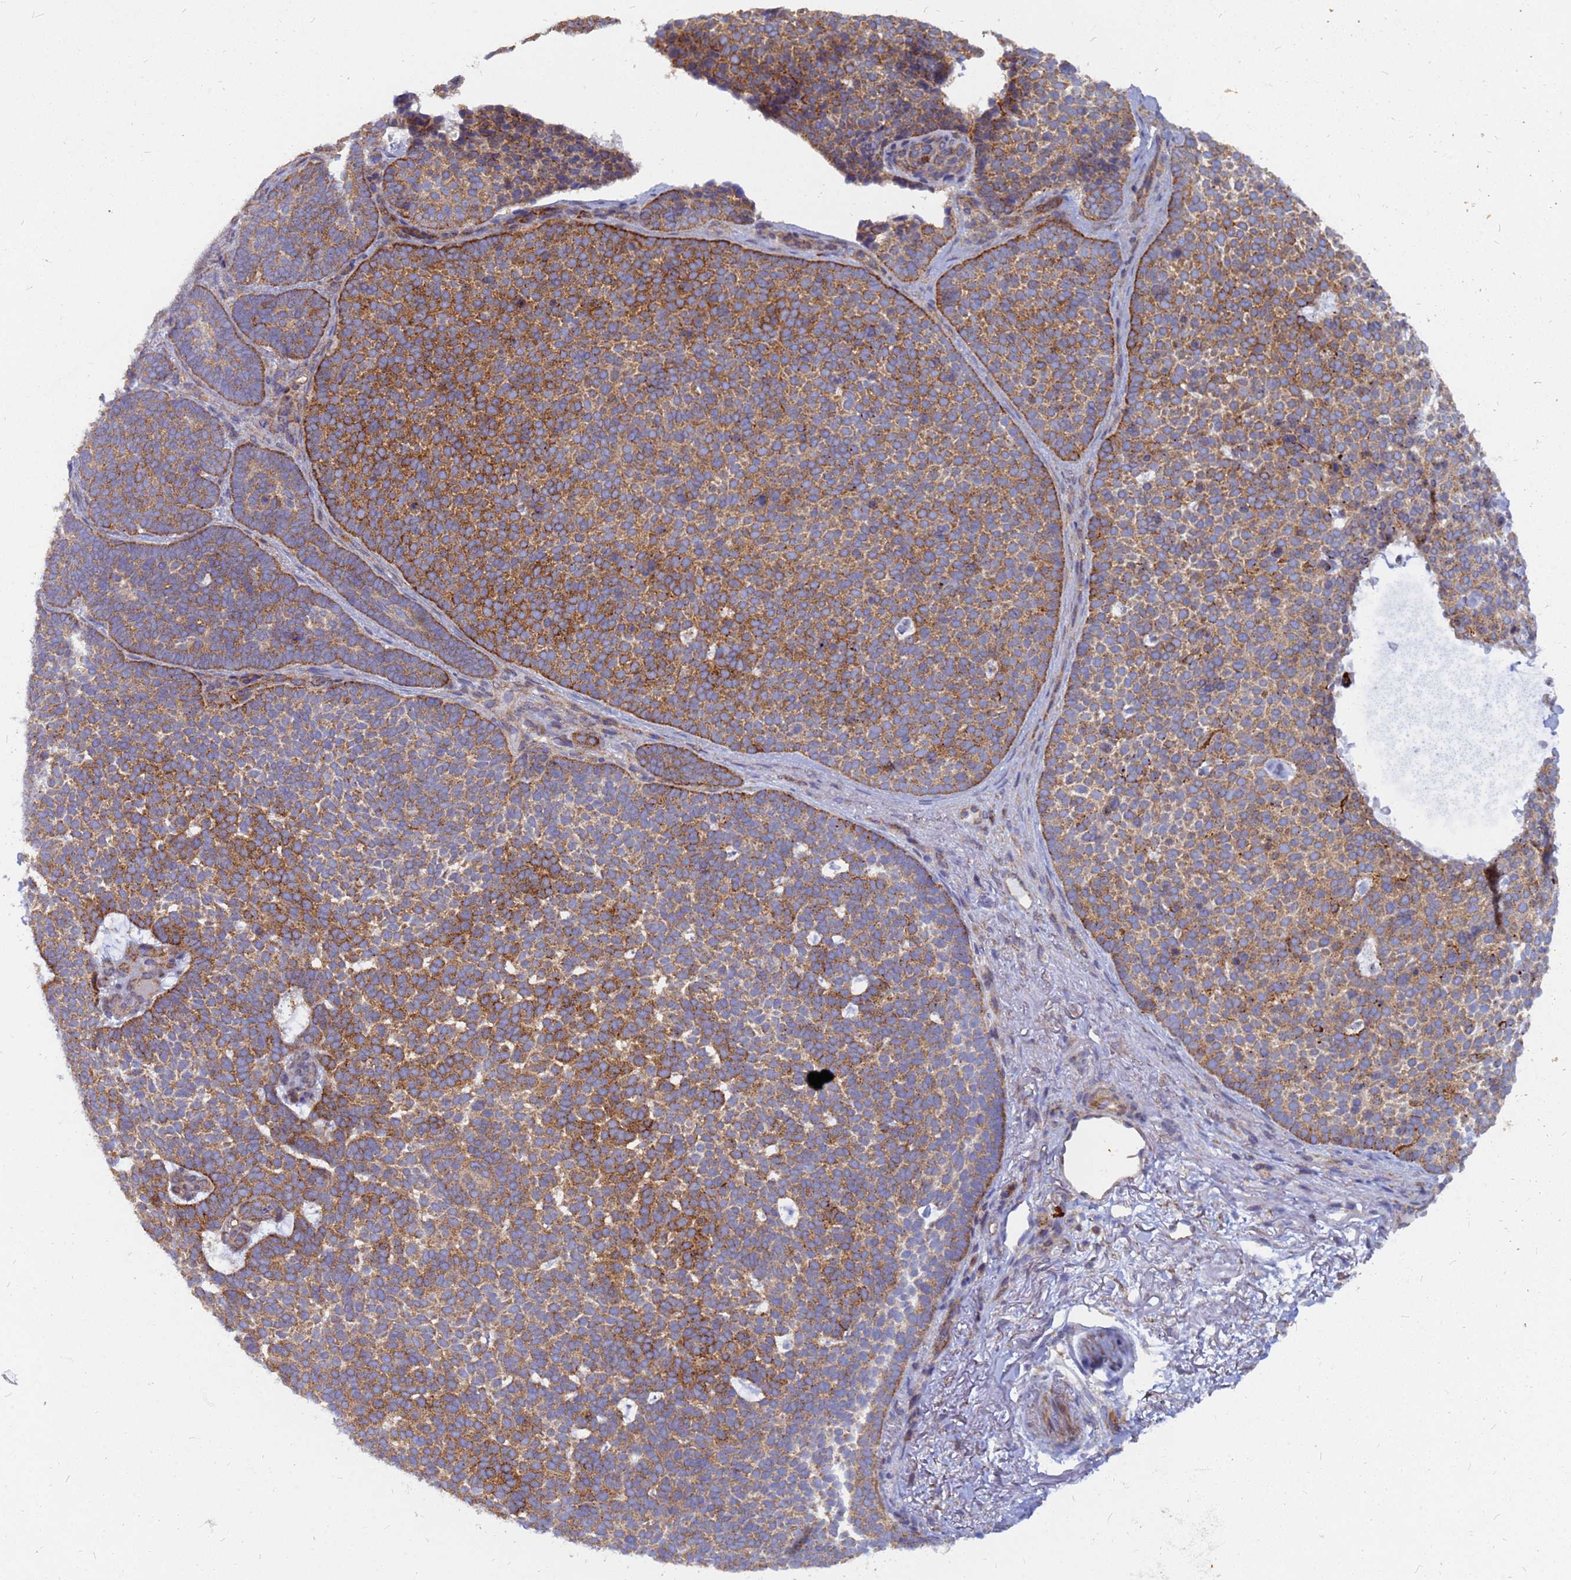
{"staining": {"intensity": "moderate", "quantity": ">75%", "location": "cytoplasmic/membranous"}, "tissue": "skin cancer", "cell_type": "Tumor cells", "image_type": "cancer", "snomed": [{"axis": "morphology", "description": "Basal cell carcinoma"}, {"axis": "topography", "description": "Skin"}], "caption": "Protein expression by IHC exhibits moderate cytoplasmic/membranous expression in about >75% of tumor cells in skin cancer. The staining is performed using DAB brown chromogen to label protein expression. The nuclei are counter-stained blue using hematoxylin.", "gene": "CDC34", "patient": {"sex": "female", "age": 77}}